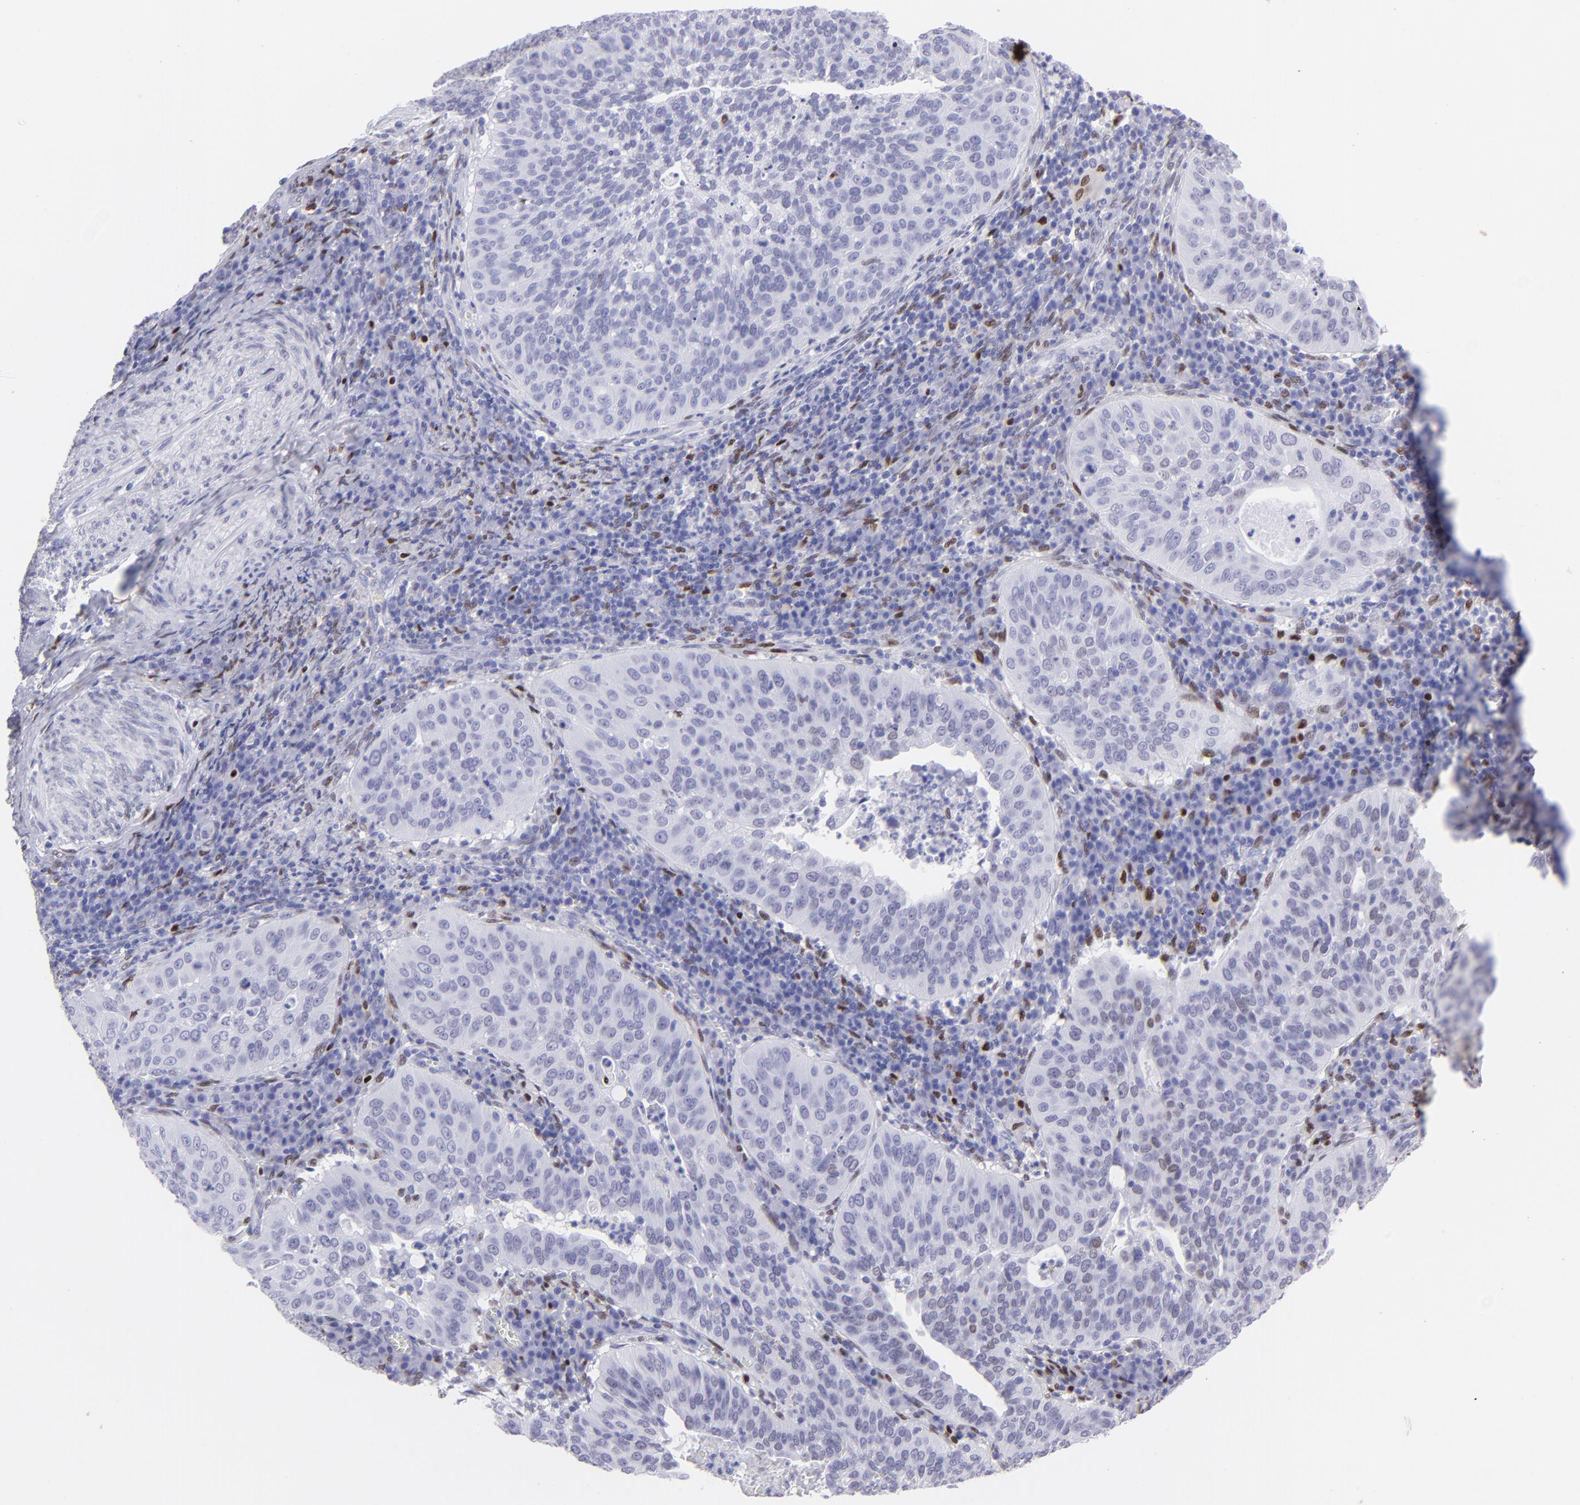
{"staining": {"intensity": "negative", "quantity": "none", "location": "none"}, "tissue": "cervical cancer", "cell_type": "Tumor cells", "image_type": "cancer", "snomed": [{"axis": "morphology", "description": "Squamous cell carcinoma, NOS"}, {"axis": "topography", "description": "Cervix"}], "caption": "This is a photomicrograph of IHC staining of cervical cancer (squamous cell carcinoma), which shows no expression in tumor cells. The staining is performed using DAB (3,3'-diaminobenzidine) brown chromogen with nuclei counter-stained in using hematoxylin.", "gene": "MITF", "patient": {"sex": "female", "age": 39}}